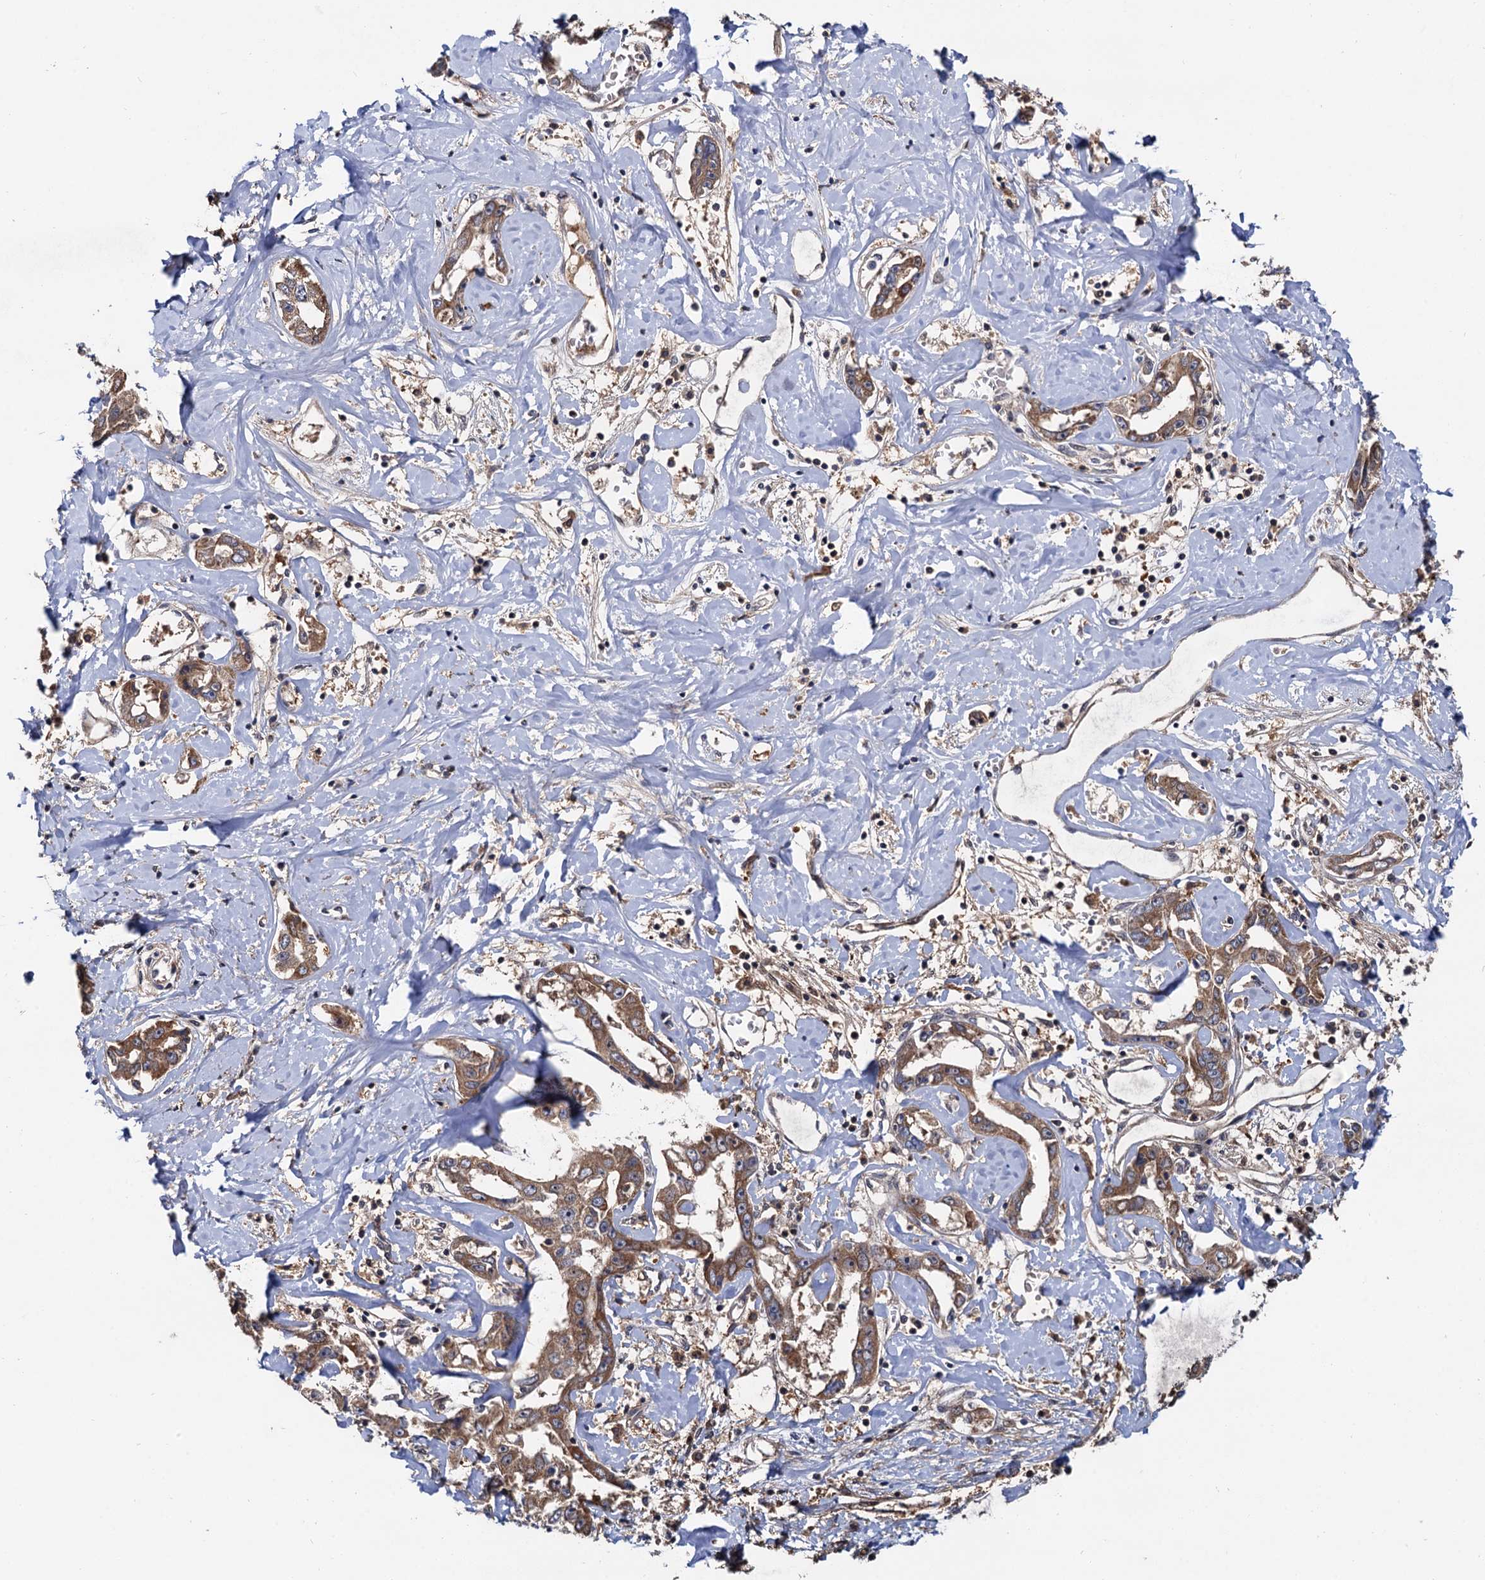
{"staining": {"intensity": "moderate", "quantity": ">75%", "location": "cytoplasmic/membranous"}, "tissue": "liver cancer", "cell_type": "Tumor cells", "image_type": "cancer", "snomed": [{"axis": "morphology", "description": "Cholangiocarcinoma"}, {"axis": "topography", "description": "Liver"}], "caption": "High-power microscopy captured an immunohistochemistry (IHC) micrograph of liver cancer (cholangiocarcinoma), revealing moderate cytoplasmic/membranous staining in about >75% of tumor cells.", "gene": "SELENOP", "patient": {"sex": "male", "age": 59}}